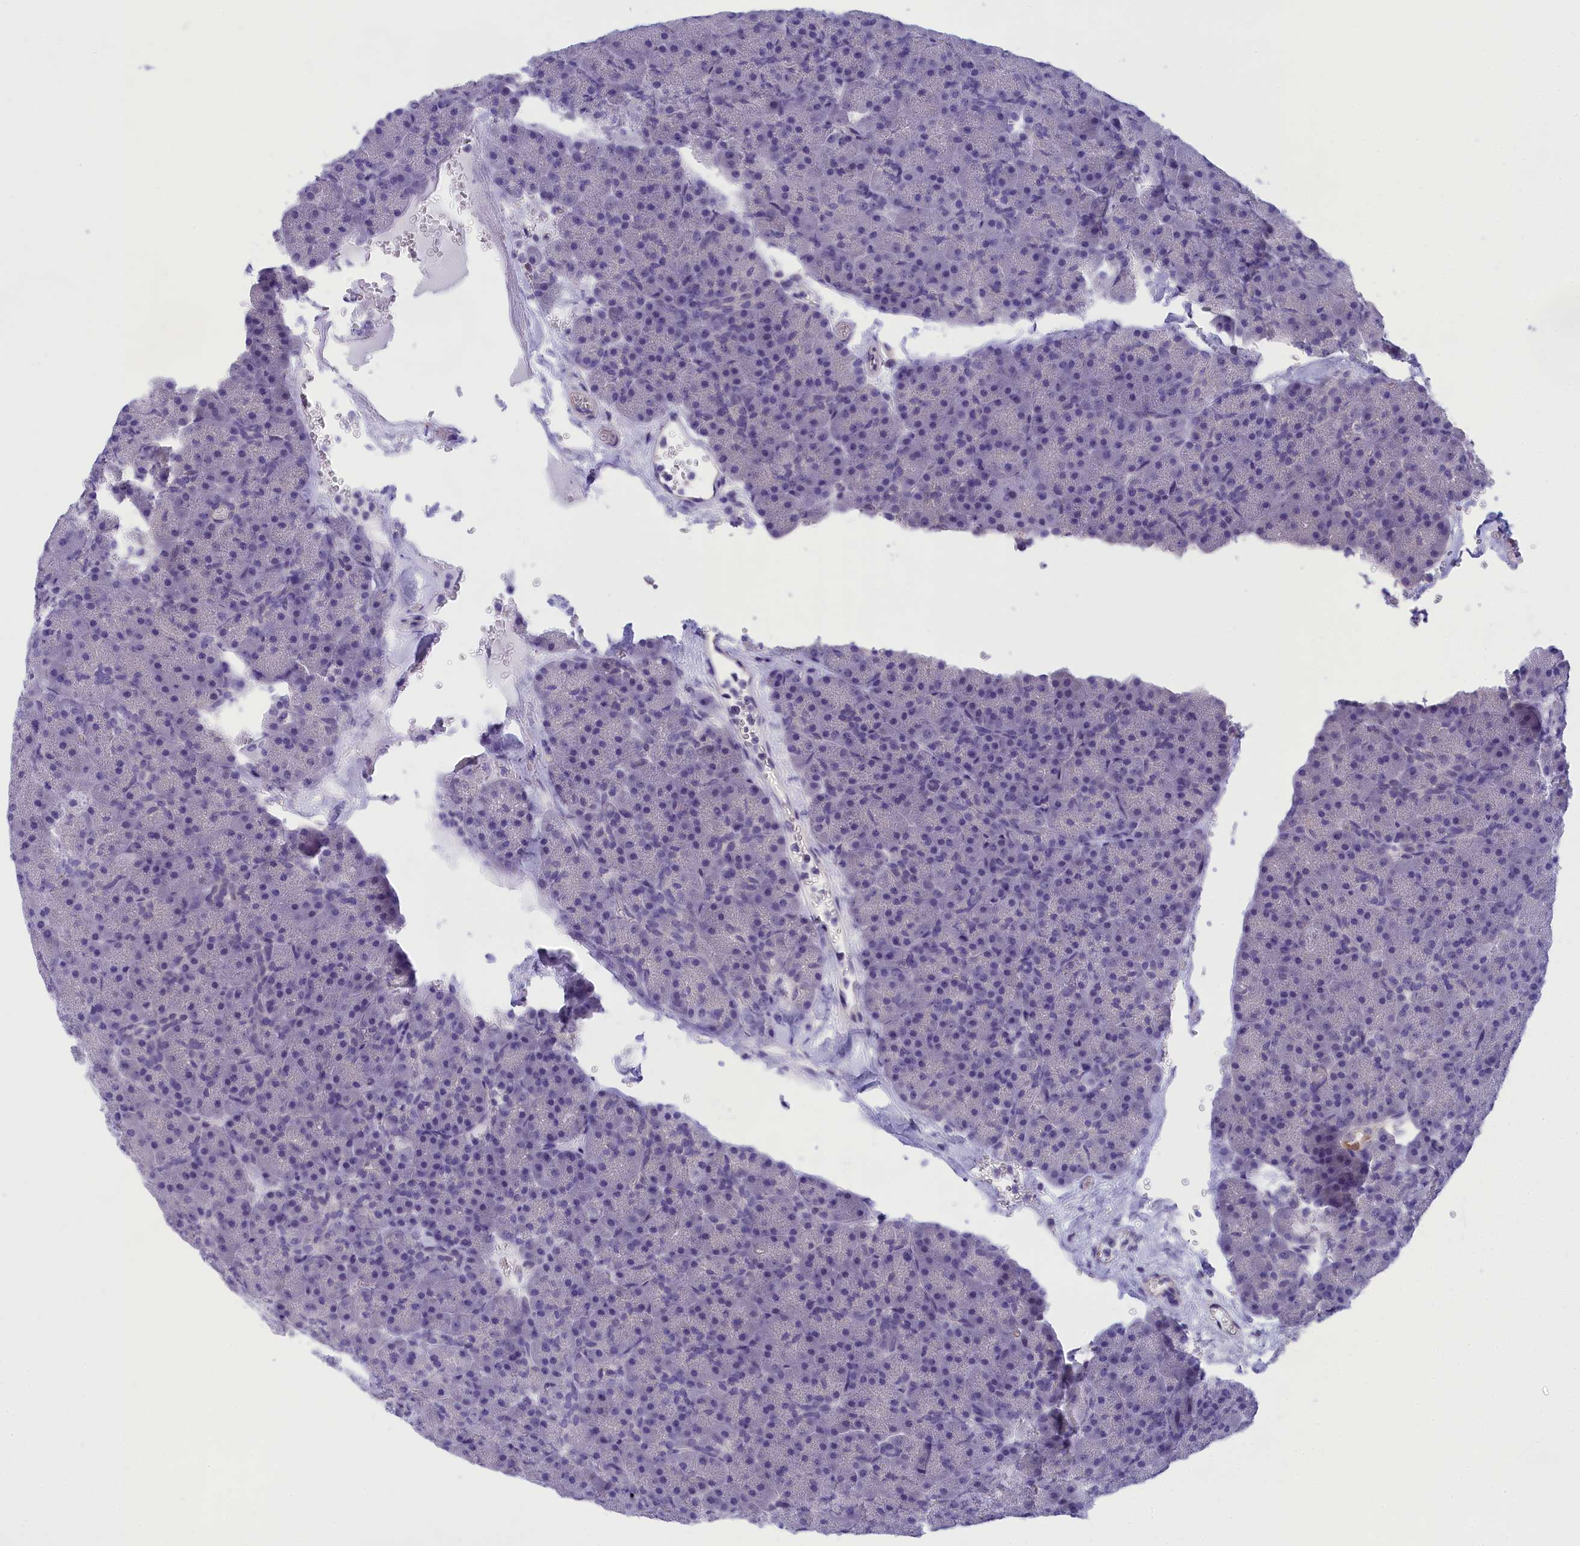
{"staining": {"intensity": "moderate", "quantity": "<25%", "location": "cytoplasmic/membranous"}, "tissue": "pancreas", "cell_type": "Exocrine glandular cells", "image_type": "normal", "snomed": [{"axis": "morphology", "description": "Normal tissue, NOS"}, {"axis": "topography", "description": "Pancreas"}], "caption": "Protein staining by immunohistochemistry displays moderate cytoplasmic/membranous expression in about <25% of exocrine glandular cells in unremarkable pancreas. Immunohistochemistry stains the protein of interest in brown and the nuclei are stained blue.", "gene": "TACSTD2", "patient": {"sex": "male", "age": 36}}